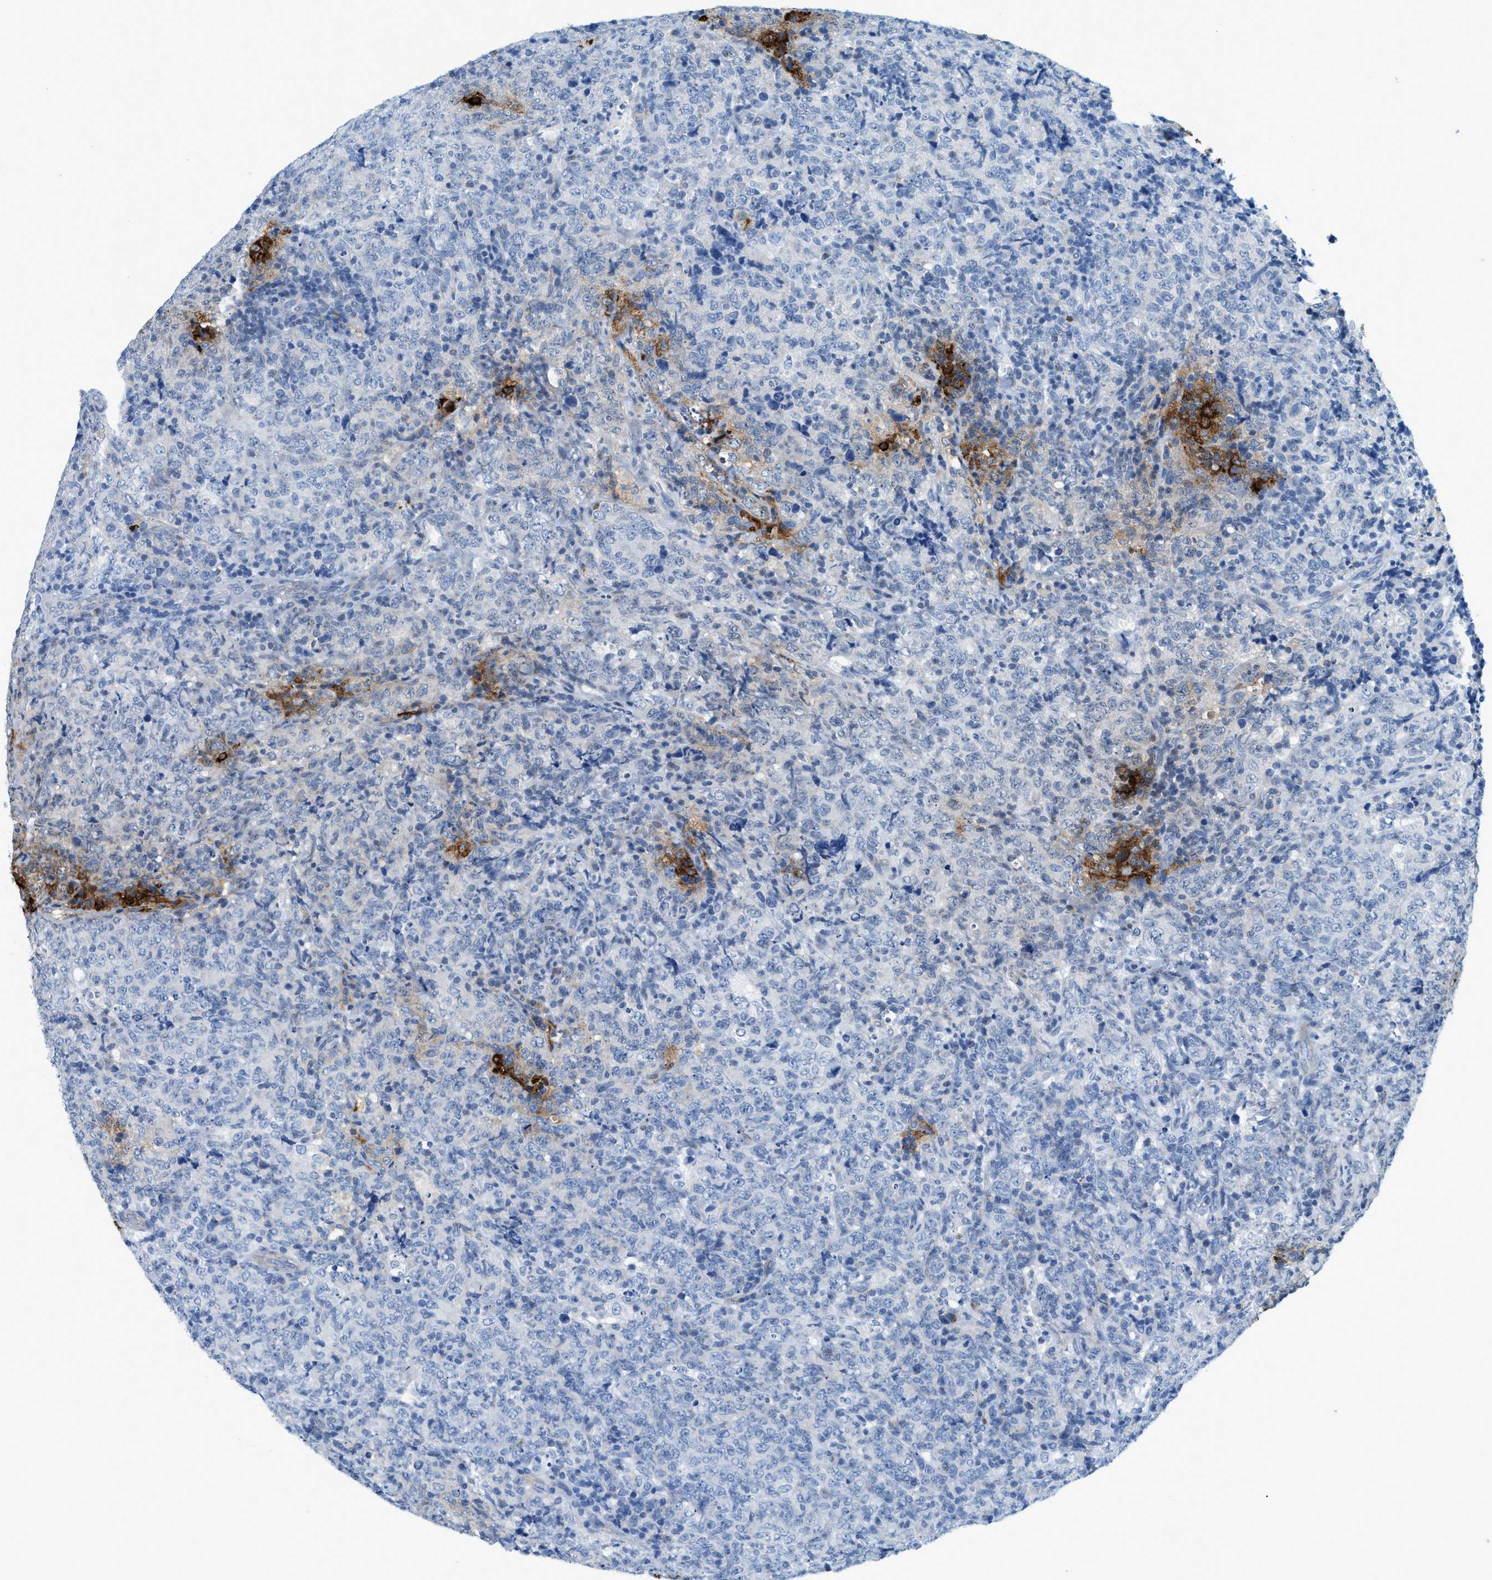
{"staining": {"intensity": "negative", "quantity": "none", "location": "none"}, "tissue": "lymphoma", "cell_type": "Tumor cells", "image_type": "cancer", "snomed": [{"axis": "morphology", "description": "Malignant lymphoma, non-Hodgkin's type, High grade"}, {"axis": "topography", "description": "Tonsil"}], "caption": "Micrograph shows no protein expression in tumor cells of high-grade malignant lymphoma, non-Hodgkin's type tissue.", "gene": "TPSAB1", "patient": {"sex": "female", "age": 36}}